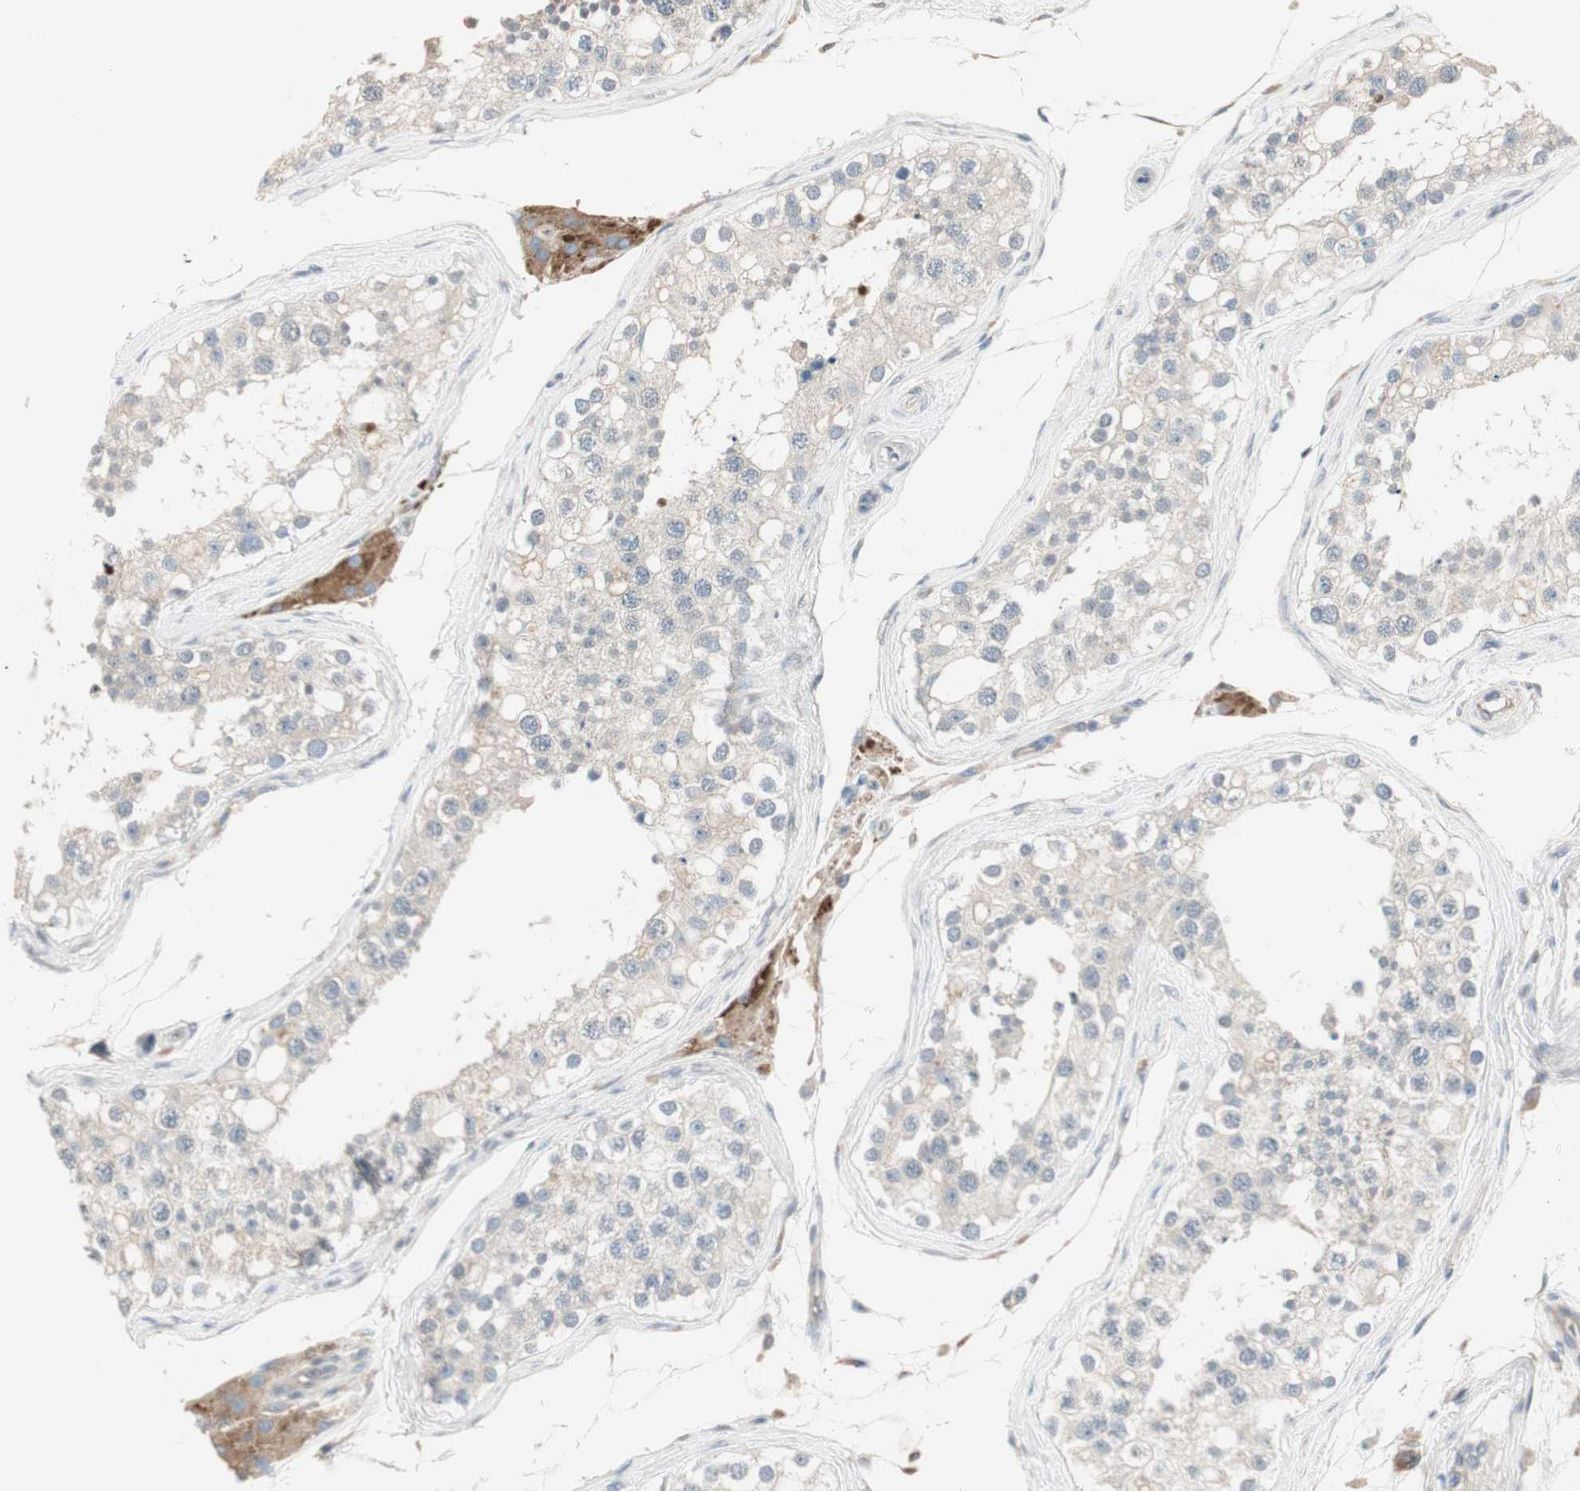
{"staining": {"intensity": "weak", "quantity": "<25%", "location": "cytoplasmic/membranous"}, "tissue": "testis", "cell_type": "Cells in seminiferous ducts", "image_type": "normal", "snomed": [{"axis": "morphology", "description": "Normal tissue, NOS"}, {"axis": "topography", "description": "Testis"}], "caption": "DAB immunohistochemical staining of normal testis reveals no significant expression in cells in seminiferous ducts. The staining was performed using DAB to visualize the protein expression in brown, while the nuclei were stained in blue with hematoxylin (Magnification: 20x).", "gene": "ZFP36", "patient": {"sex": "male", "age": 68}}